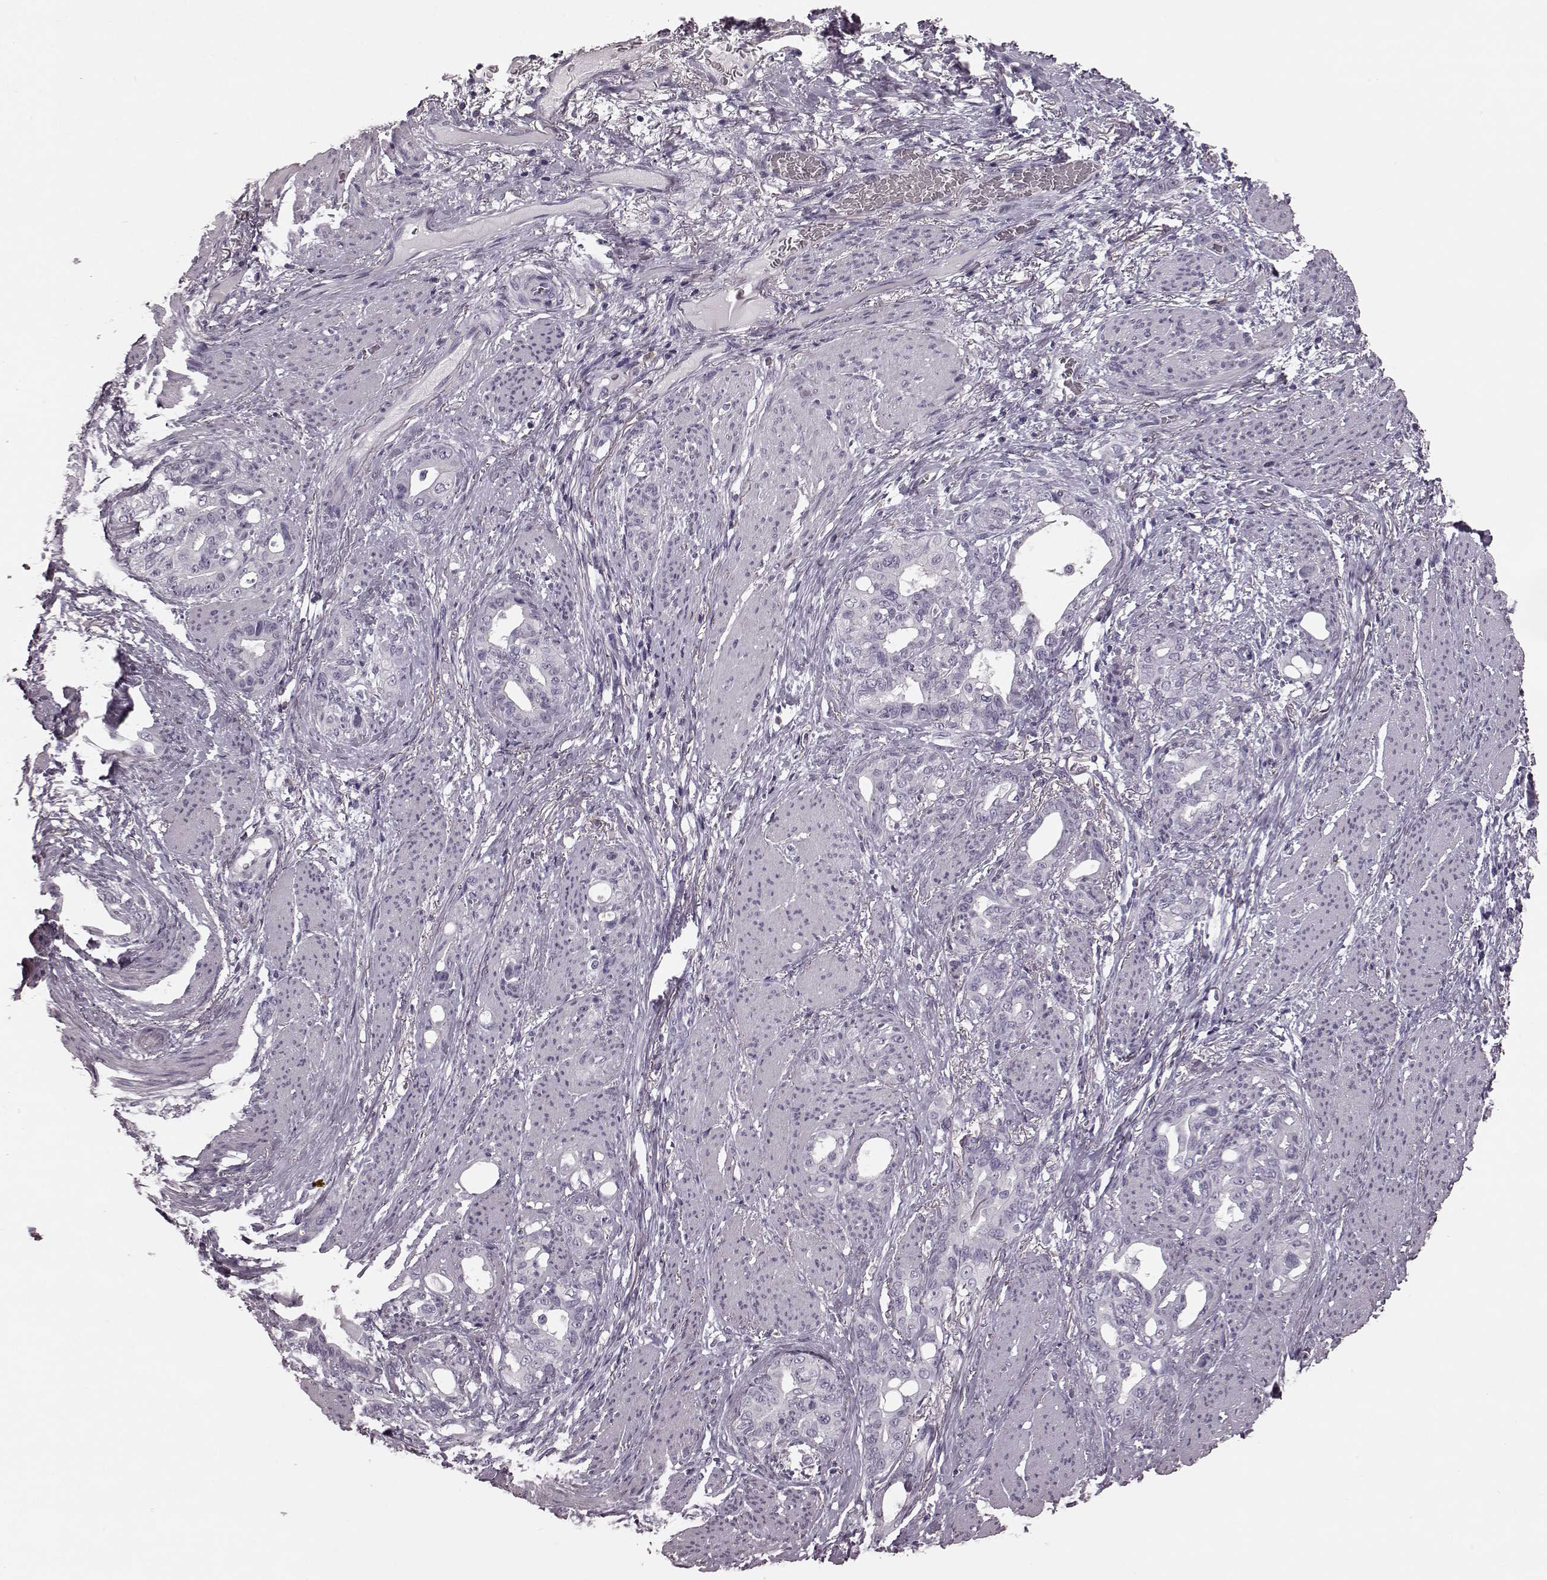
{"staining": {"intensity": "negative", "quantity": "none", "location": "none"}, "tissue": "stomach cancer", "cell_type": "Tumor cells", "image_type": "cancer", "snomed": [{"axis": "morphology", "description": "Normal tissue, NOS"}, {"axis": "morphology", "description": "Adenocarcinoma, NOS"}, {"axis": "topography", "description": "Esophagus"}, {"axis": "topography", "description": "Stomach, upper"}], "caption": "The immunohistochemistry (IHC) histopathology image has no significant staining in tumor cells of stomach cancer tissue. Nuclei are stained in blue.", "gene": "TRPM1", "patient": {"sex": "male", "age": 62}}